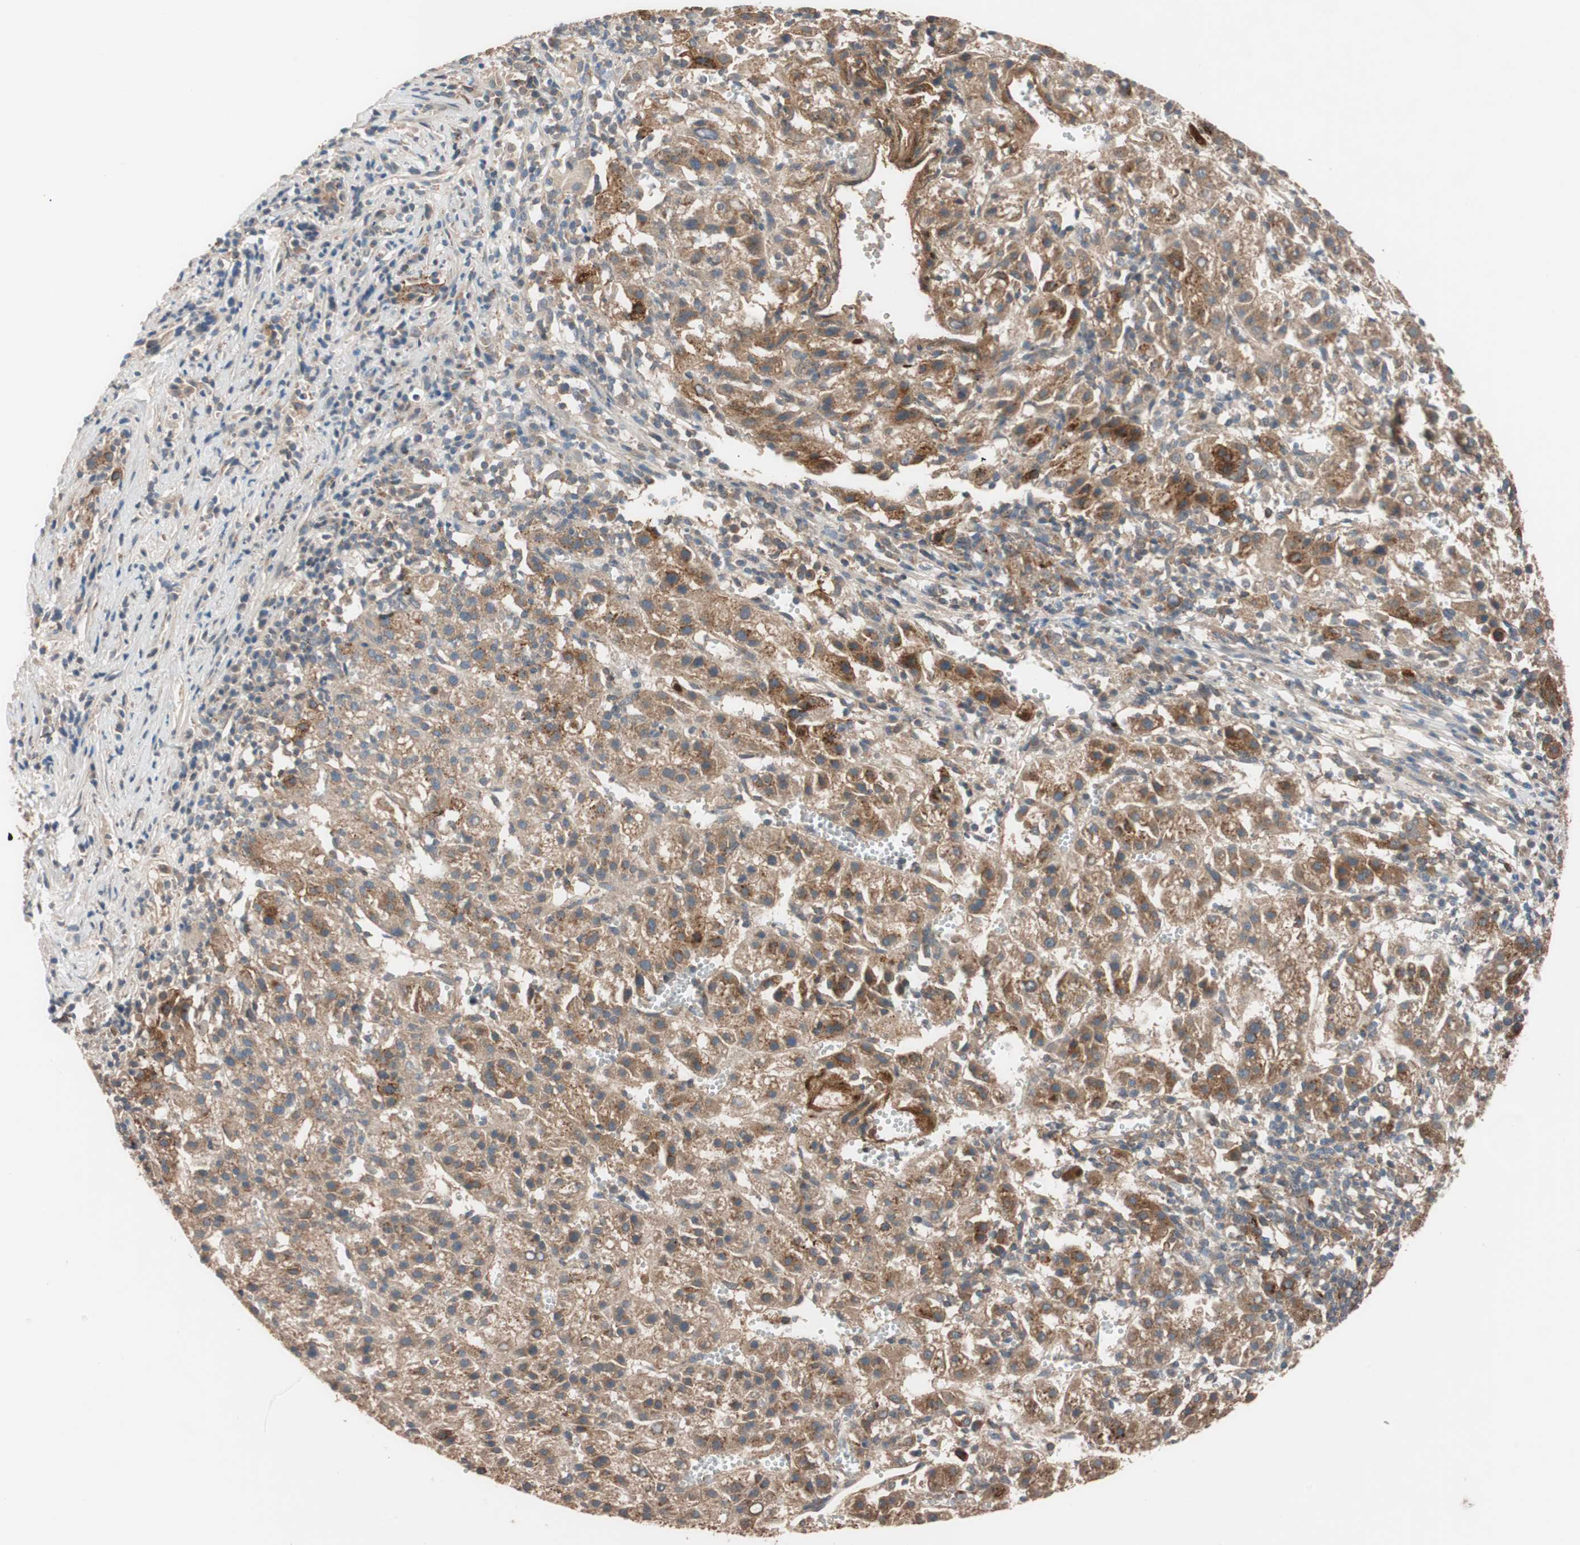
{"staining": {"intensity": "moderate", "quantity": ">75%", "location": "cytoplasmic/membranous"}, "tissue": "liver cancer", "cell_type": "Tumor cells", "image_type": "cancer", "snomed": [{"axis": "morphology", "description": "Carcinoma, Hepatocellular, NOS"}, {"axis": "topography", "description": "Liver"}], "caption": "Brown immunohistochemical staining in liver cancer (hepatocellular carcinoma) demonstrates moderate cytoplasmic/membranous positivity in approximately >75% of tumor cells.", "gene": "SDC4", "patient": {"sex": "female", "age": 58}}